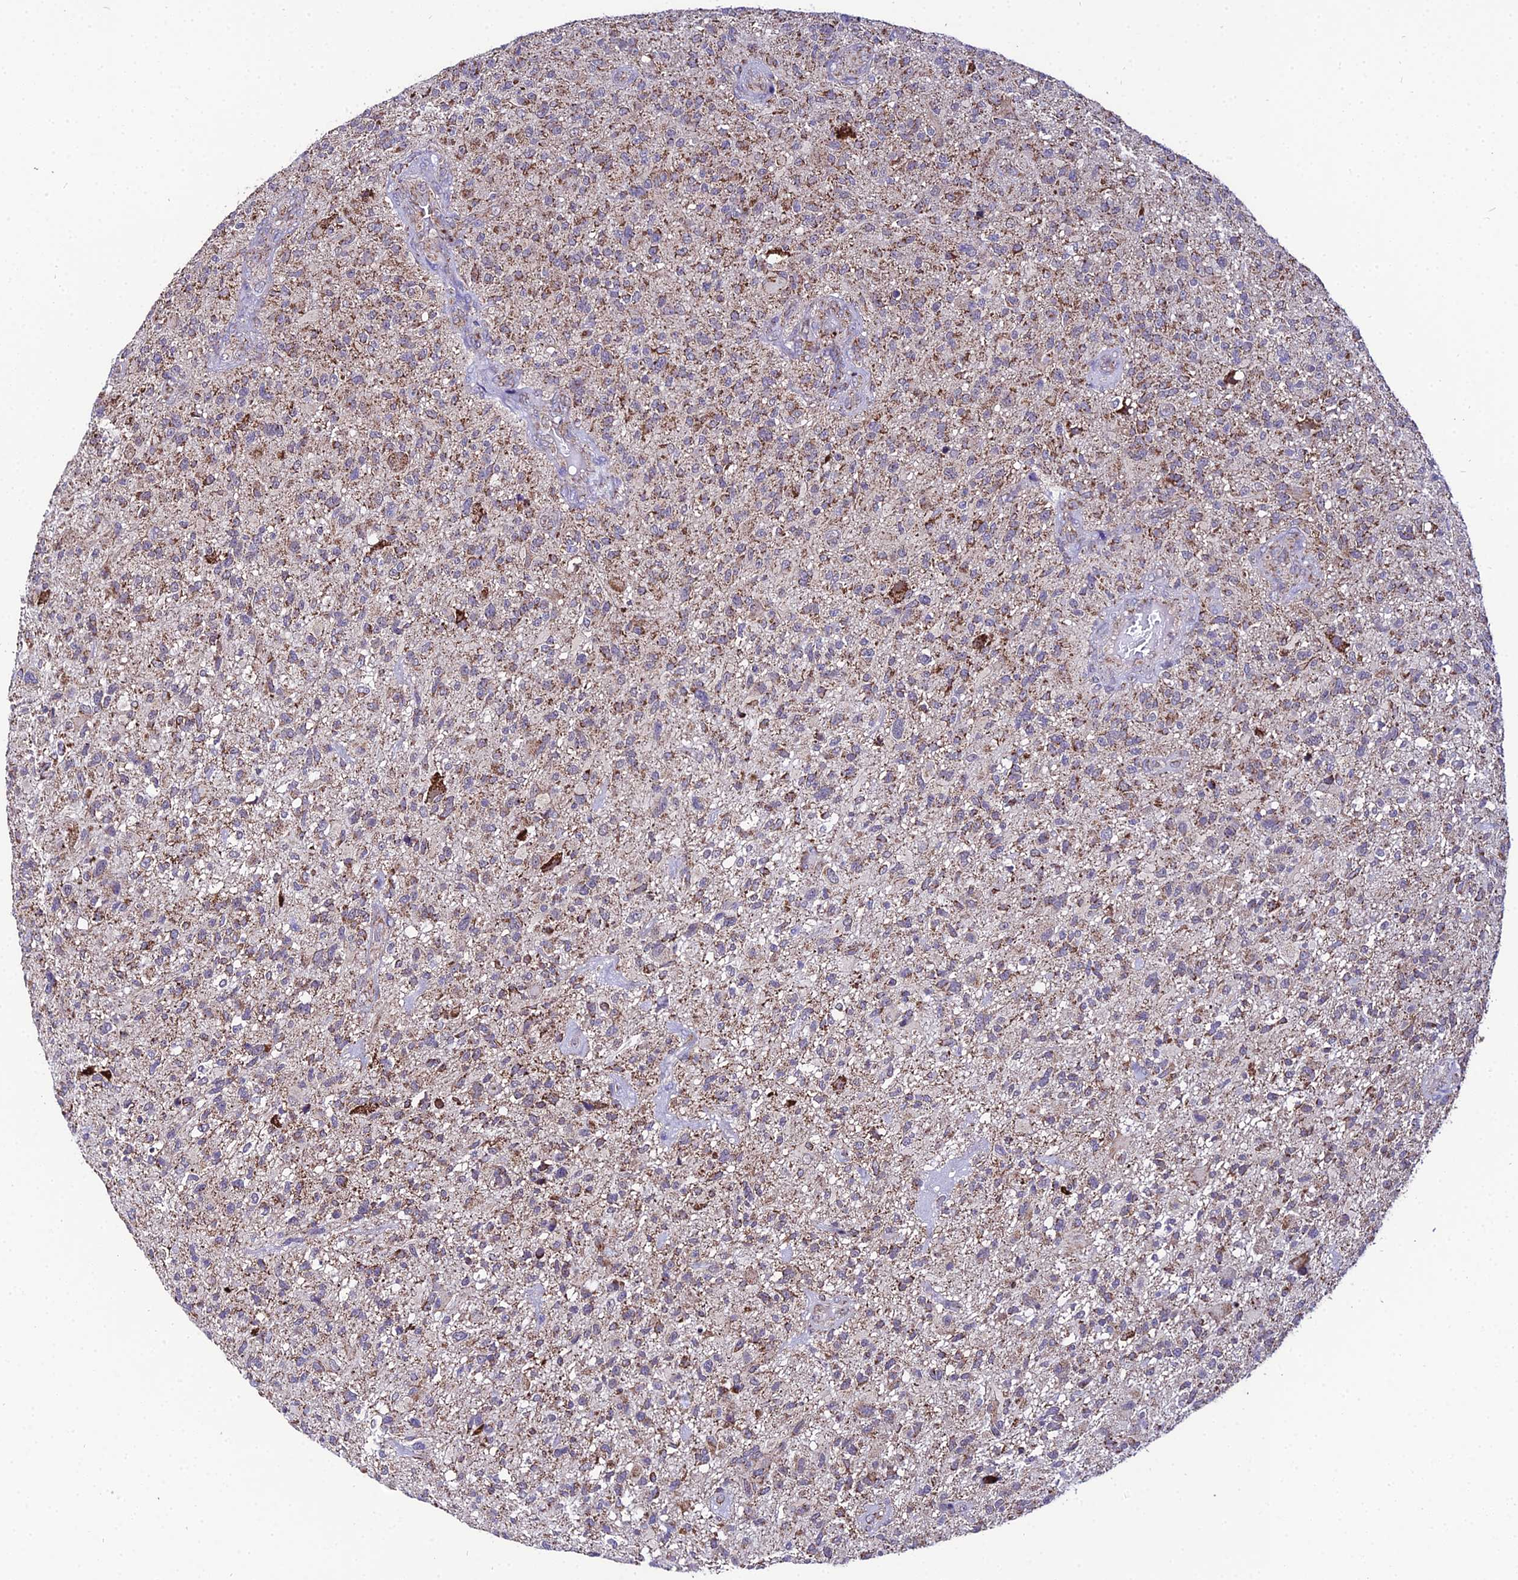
{"staining": {"intensity": "moderate", "quantity": "25%-75%", "location": "cytoplasmic/membranous"}, "tissue": "glioma", "cell_type": "Tumor cells", "image_type": "cancer", "snomed": [{"axis": "morphology", "description": "Glioma, malignant, High grade"}, {"axis": "topography", "description": "Brain"}], "caption": "IHC of human malignant high-grade glioma displays medium levels of moderate cytoplasmic/membranous expression in about 25%-75% of tumor cells.", "gene": "PSMD2", "patient": {"sex": "male", "age": 47}}